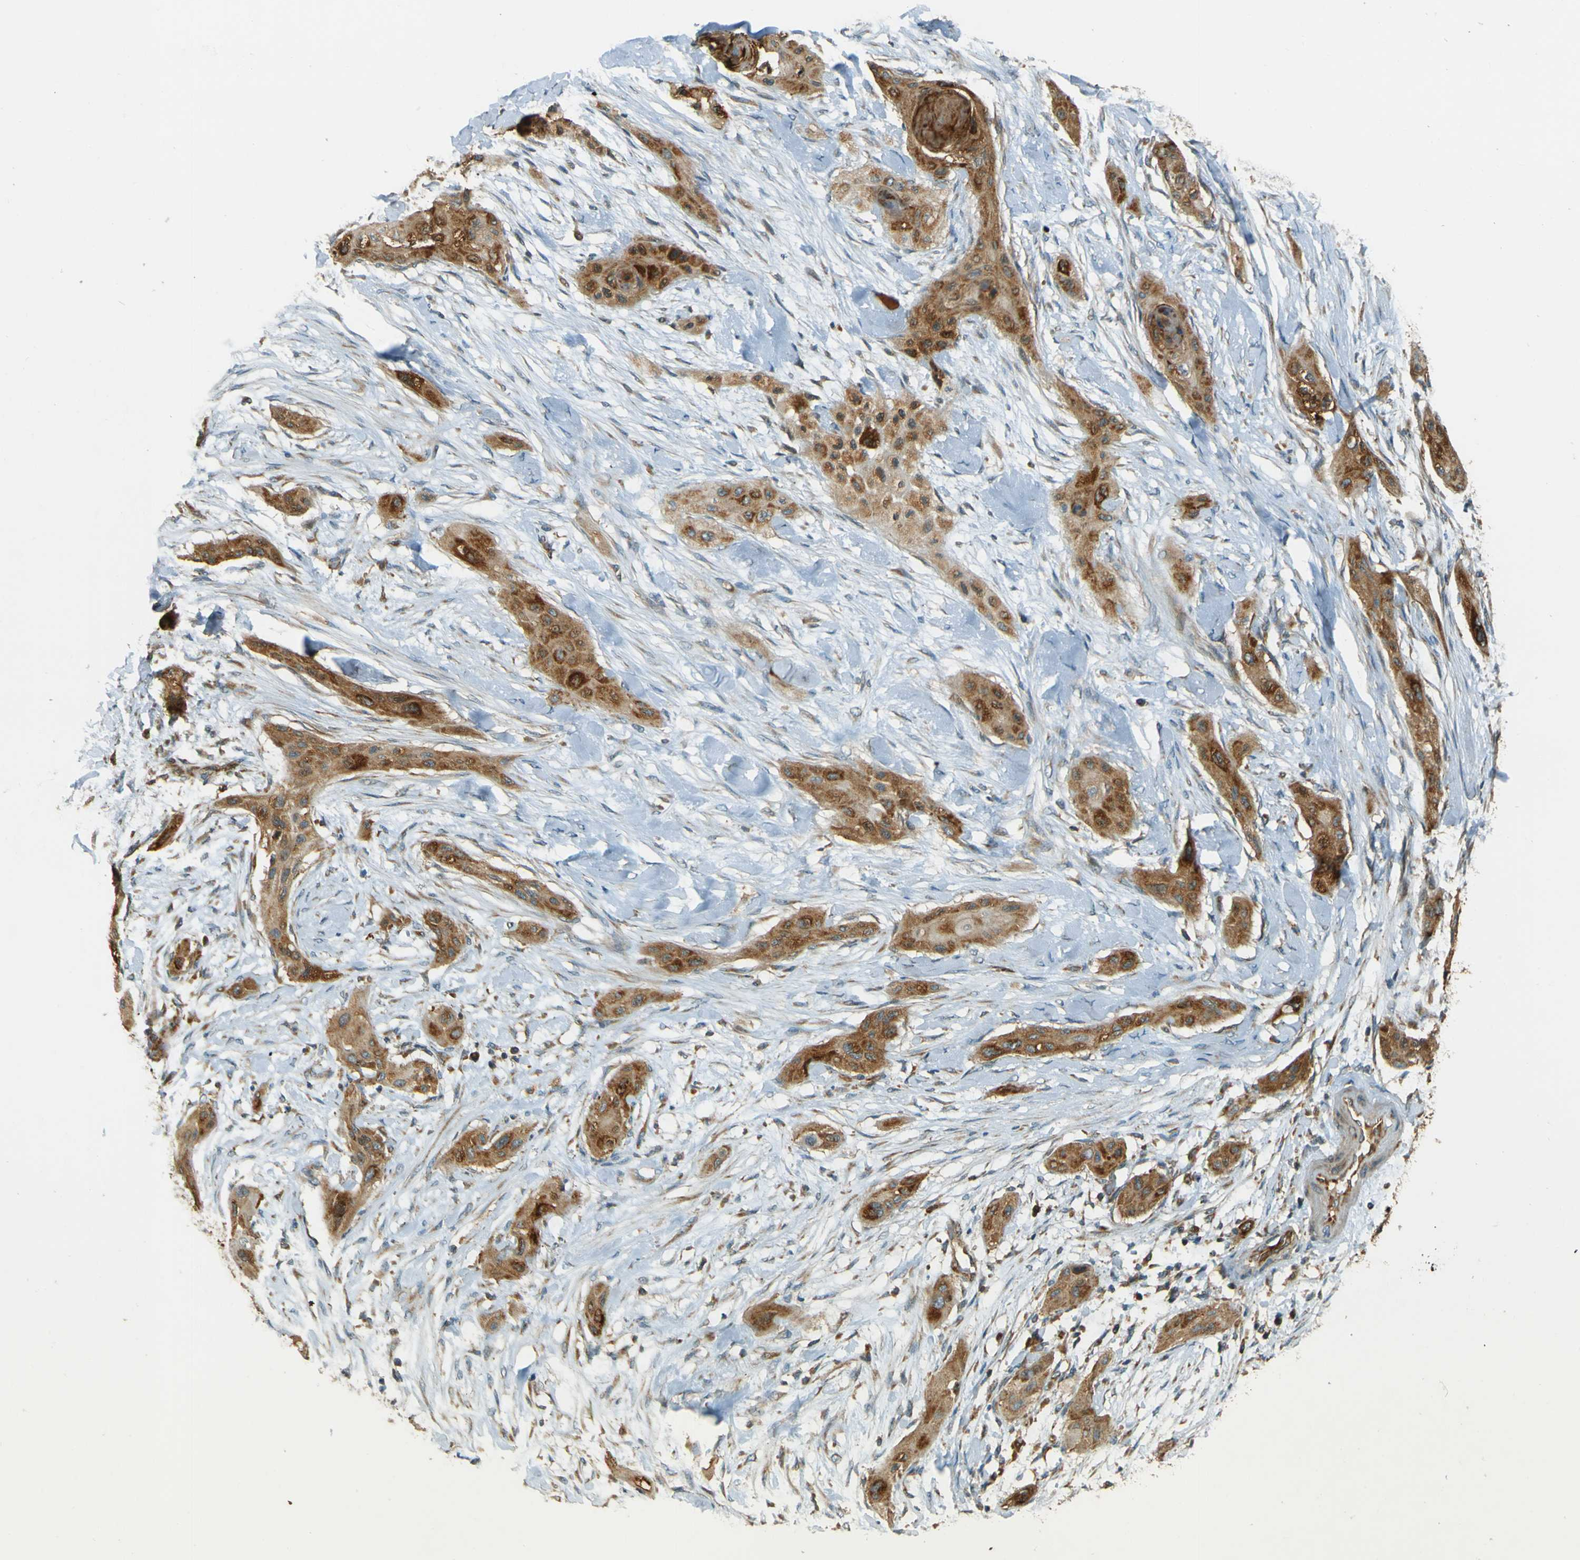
{"staining": {"intensity": "moderate", "quantity": ">75%", "location": "cytoplasmic/membranous"}, "tissue": "lung cancer", "cell_type": "Tumor cells", "image_type": "cancer", "snomed": [{"axis": "morphology", "description": "Squamous cell carcinoma, NOS"}, {"axis": "topography", "description": "Lung"}], "caption": "This is an image of IHC staining of lung cancer, which shows moderate expression in the cytoplasmic/membranous of tumor cells.", "gene": "DNAJC5", "patient": {"sex": "female", "age": 47}}